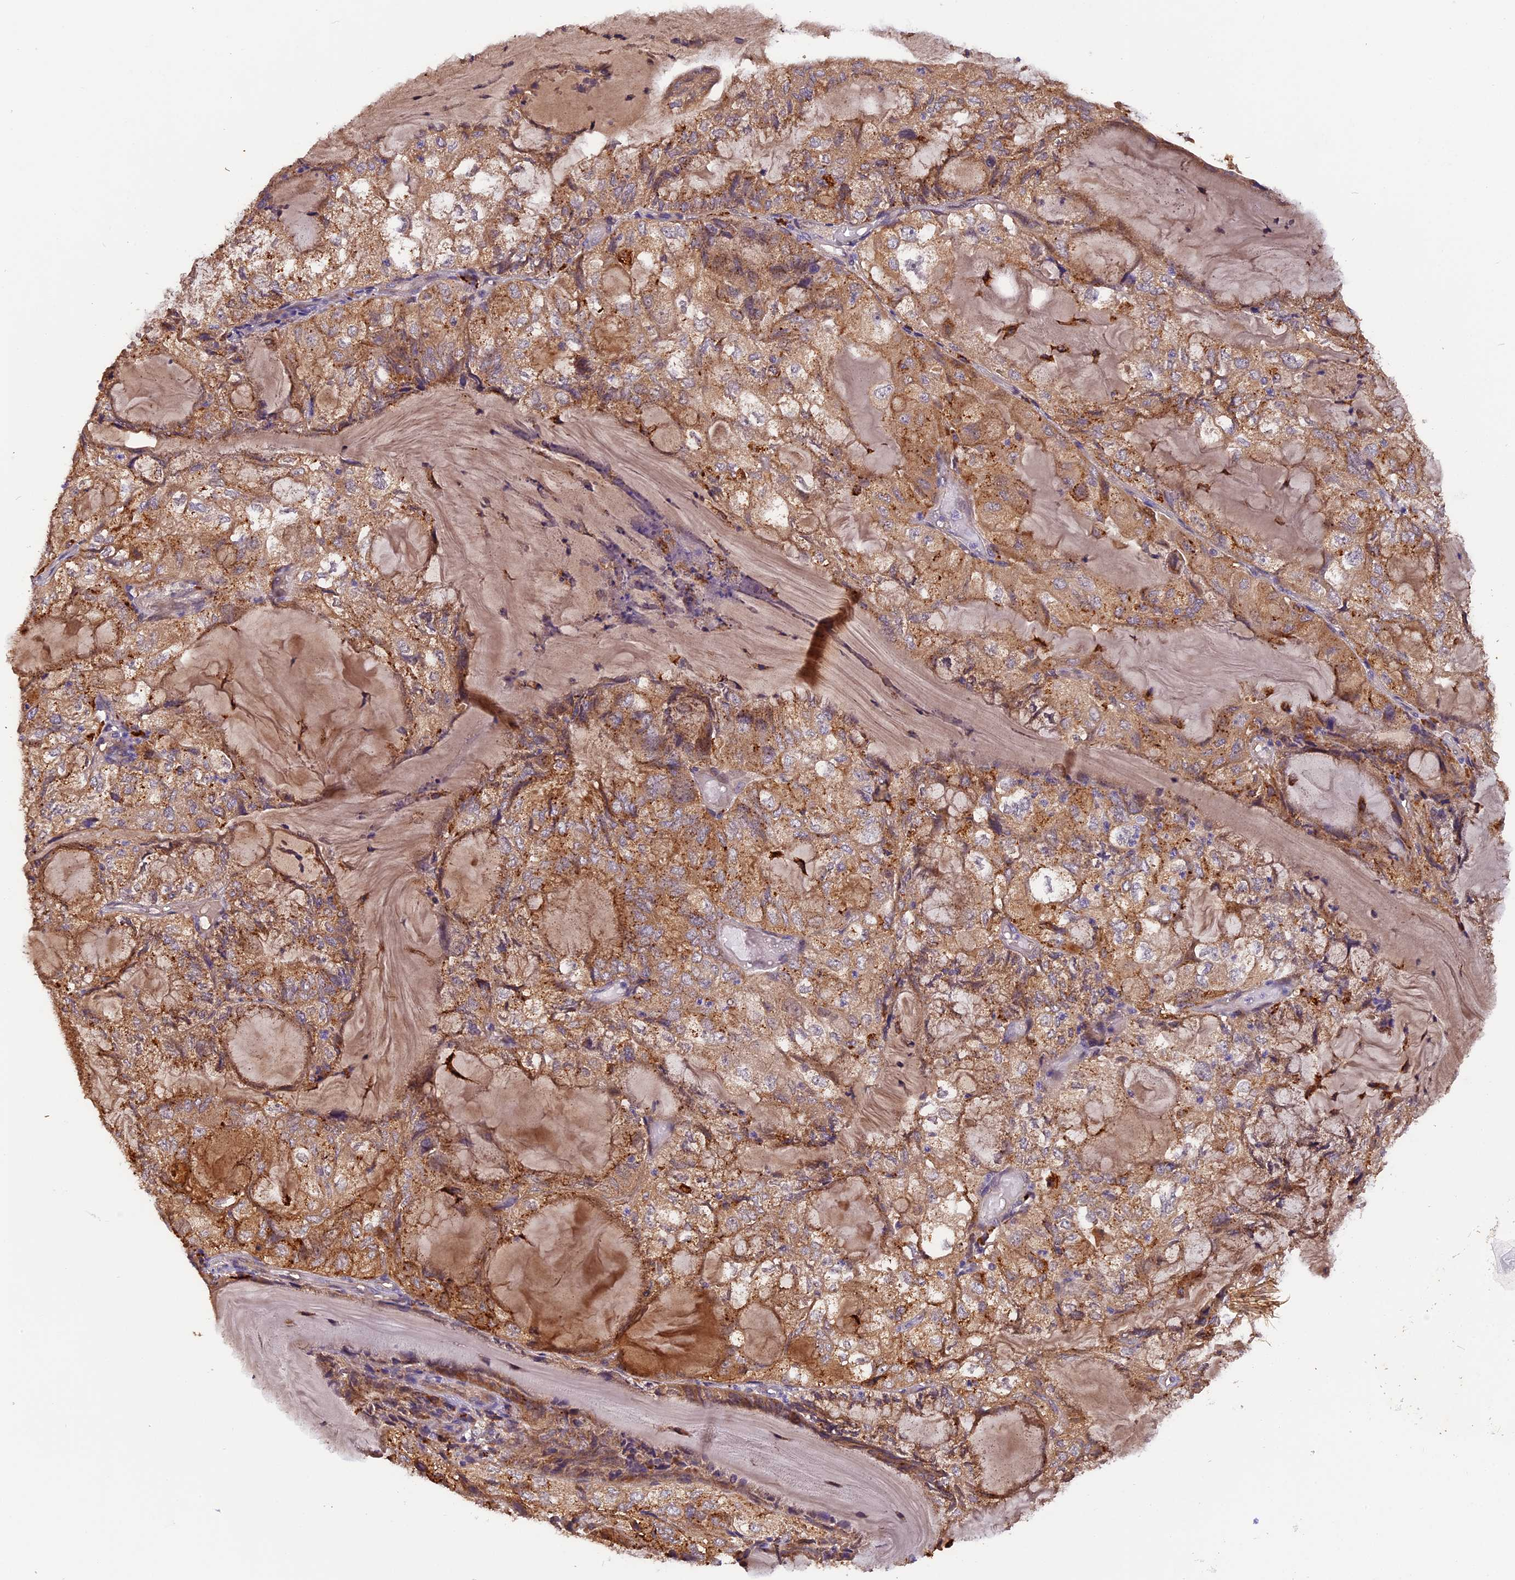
{"staining": {"intensity": "moderate", "quantity": ">75%", "location": "cytoplasmic/membranous"}, "tissue": "endometrial cancer", "cell_type": "Tumor cells", "image_type": "cancer", "snomed": [{"axis": "morphology", "description": "Adenocarcinoma, NOS"}, {"axis": "topography", "description": "Endometrium"}], "caption": "Protein expression analysis of human endometrial cancer (adenocarcinoma) reveals moderate cytoplasmic/membranous staining in approximately >75% of tumor cells. The staining is performed using DAB brown chromogen to label protein expression. The nuclei are counter-stained blue using hematoxylin.", "gene": "COPE", "patient": {"sex": "female", "age": 81}}